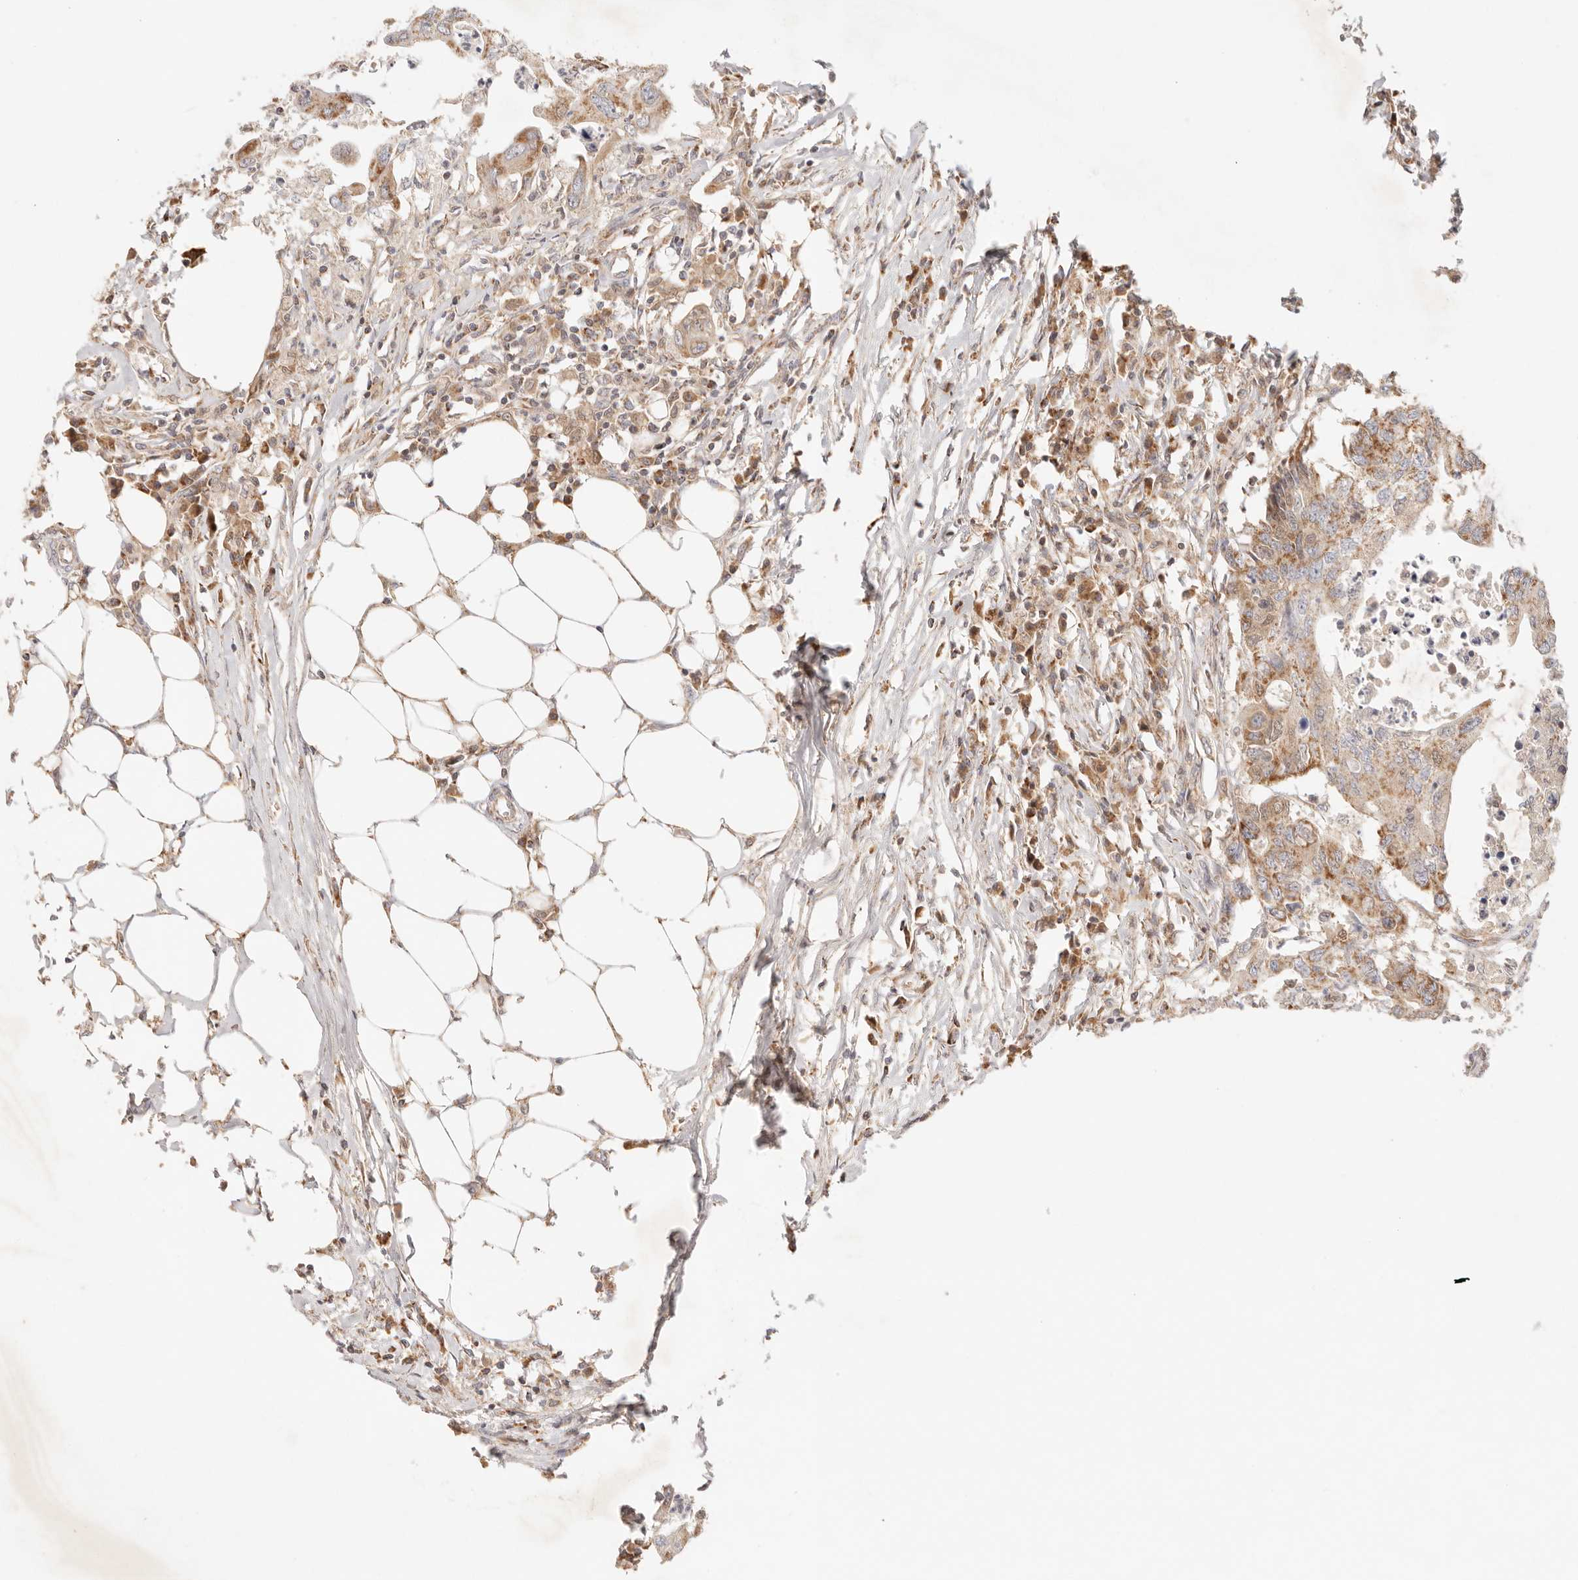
{"staining": {"intensity": "moderate", "quantity": ">75%", "location": "cytoplasmic/membranous"}, "tissue": "colorectal cancer", "cell_type": "Tumor cells", "image_type": "cancer", "snomed": [{"axis": "morphology", "description": "Adenocarcinoma, NOS"}, {"axis": "topography", "description": "Colon"}], "caption": "Immunohistochemistry of human colorectal cancer shows medium levels of moderate cytoplasmic/membranous expression in about >75% of tumor cells.", "gene": "COA6", "patient": {"sex": "male", "age": 71}}